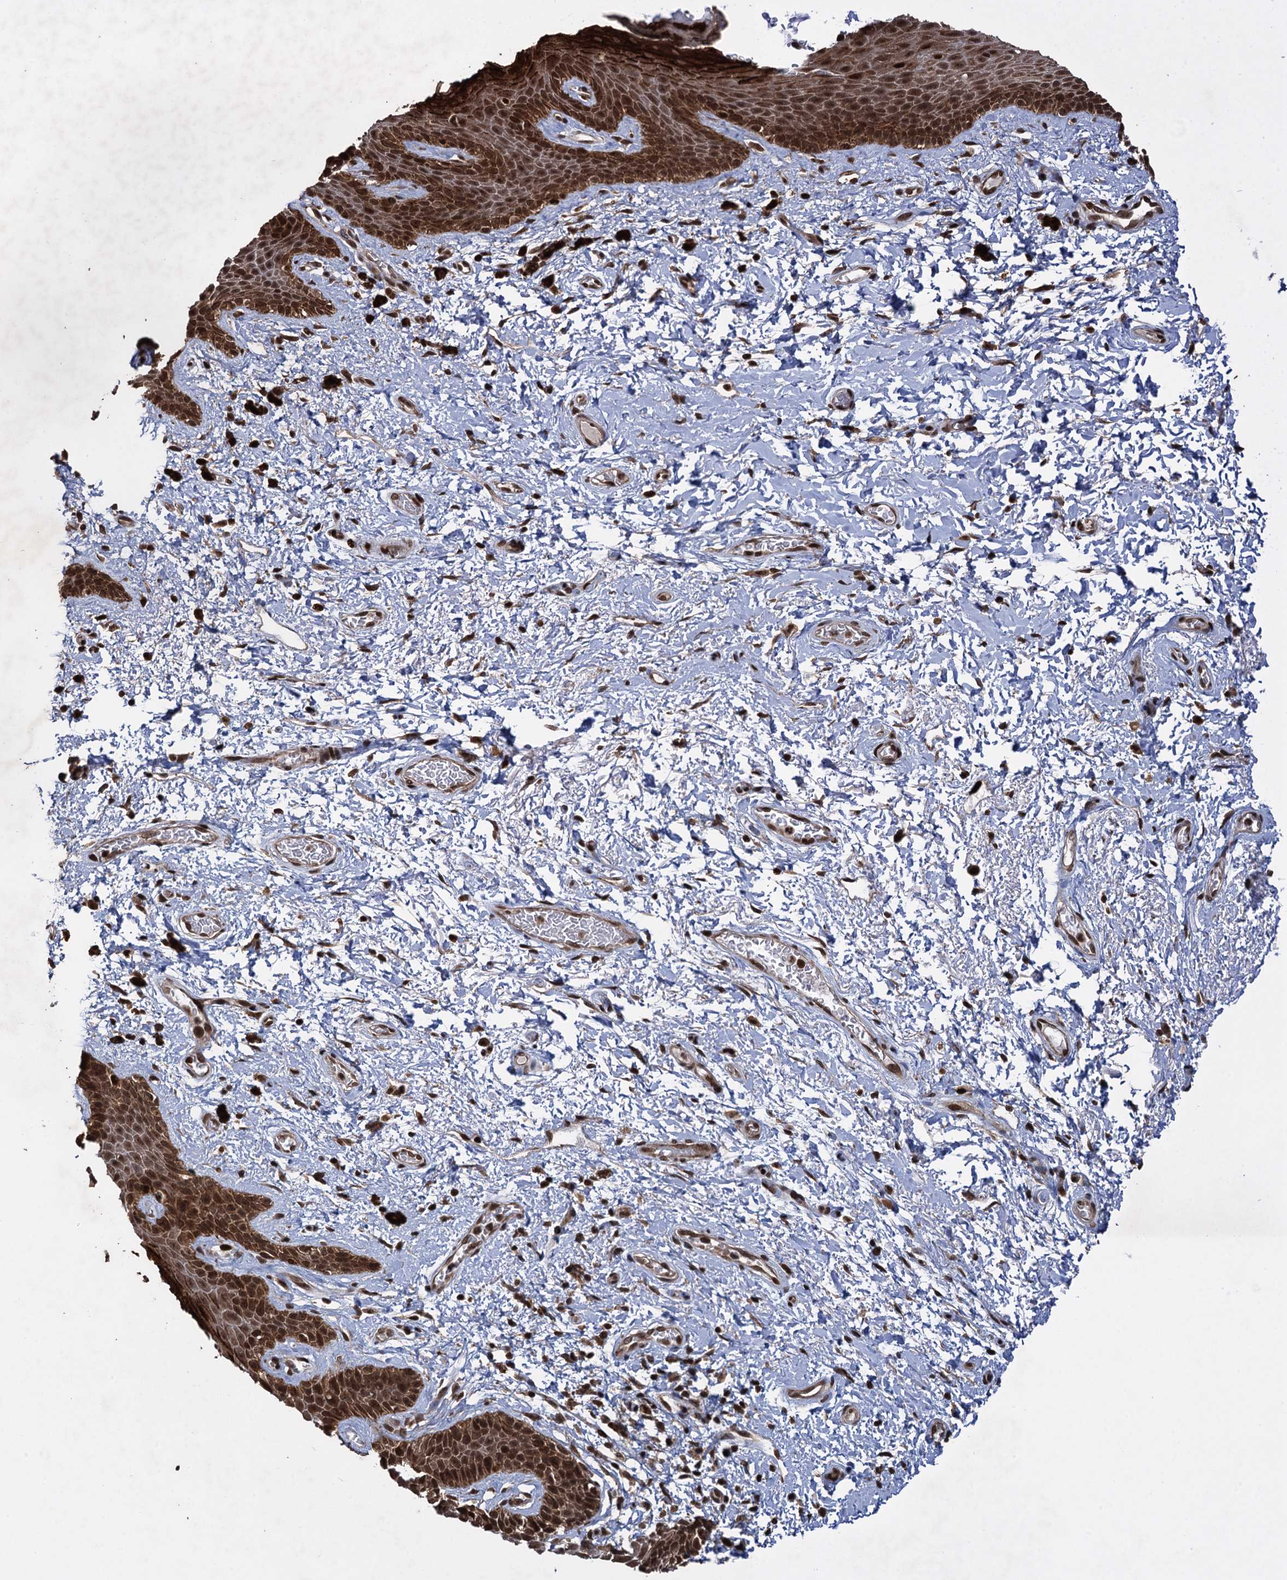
{"staining": {"intensity": "strong", "quantity": ">75%", "location": "cytoplasmic/membranous,nuclear"}, "tissue": "skin", "cell_type": "Epidermal cells", "image_type": "normal", "snomed": [{"axis": "morphology", "description": "Normal tissue, NOS"}, {"axis": "topography", "description": "Anal"}], "caption": "Benign skin reveals strong cytoplasmic/membranous,nuclear expression in about >75% of epidermal cells.", "gene": "ZNF169", "patient": {"sex": "female", "age": 46}}